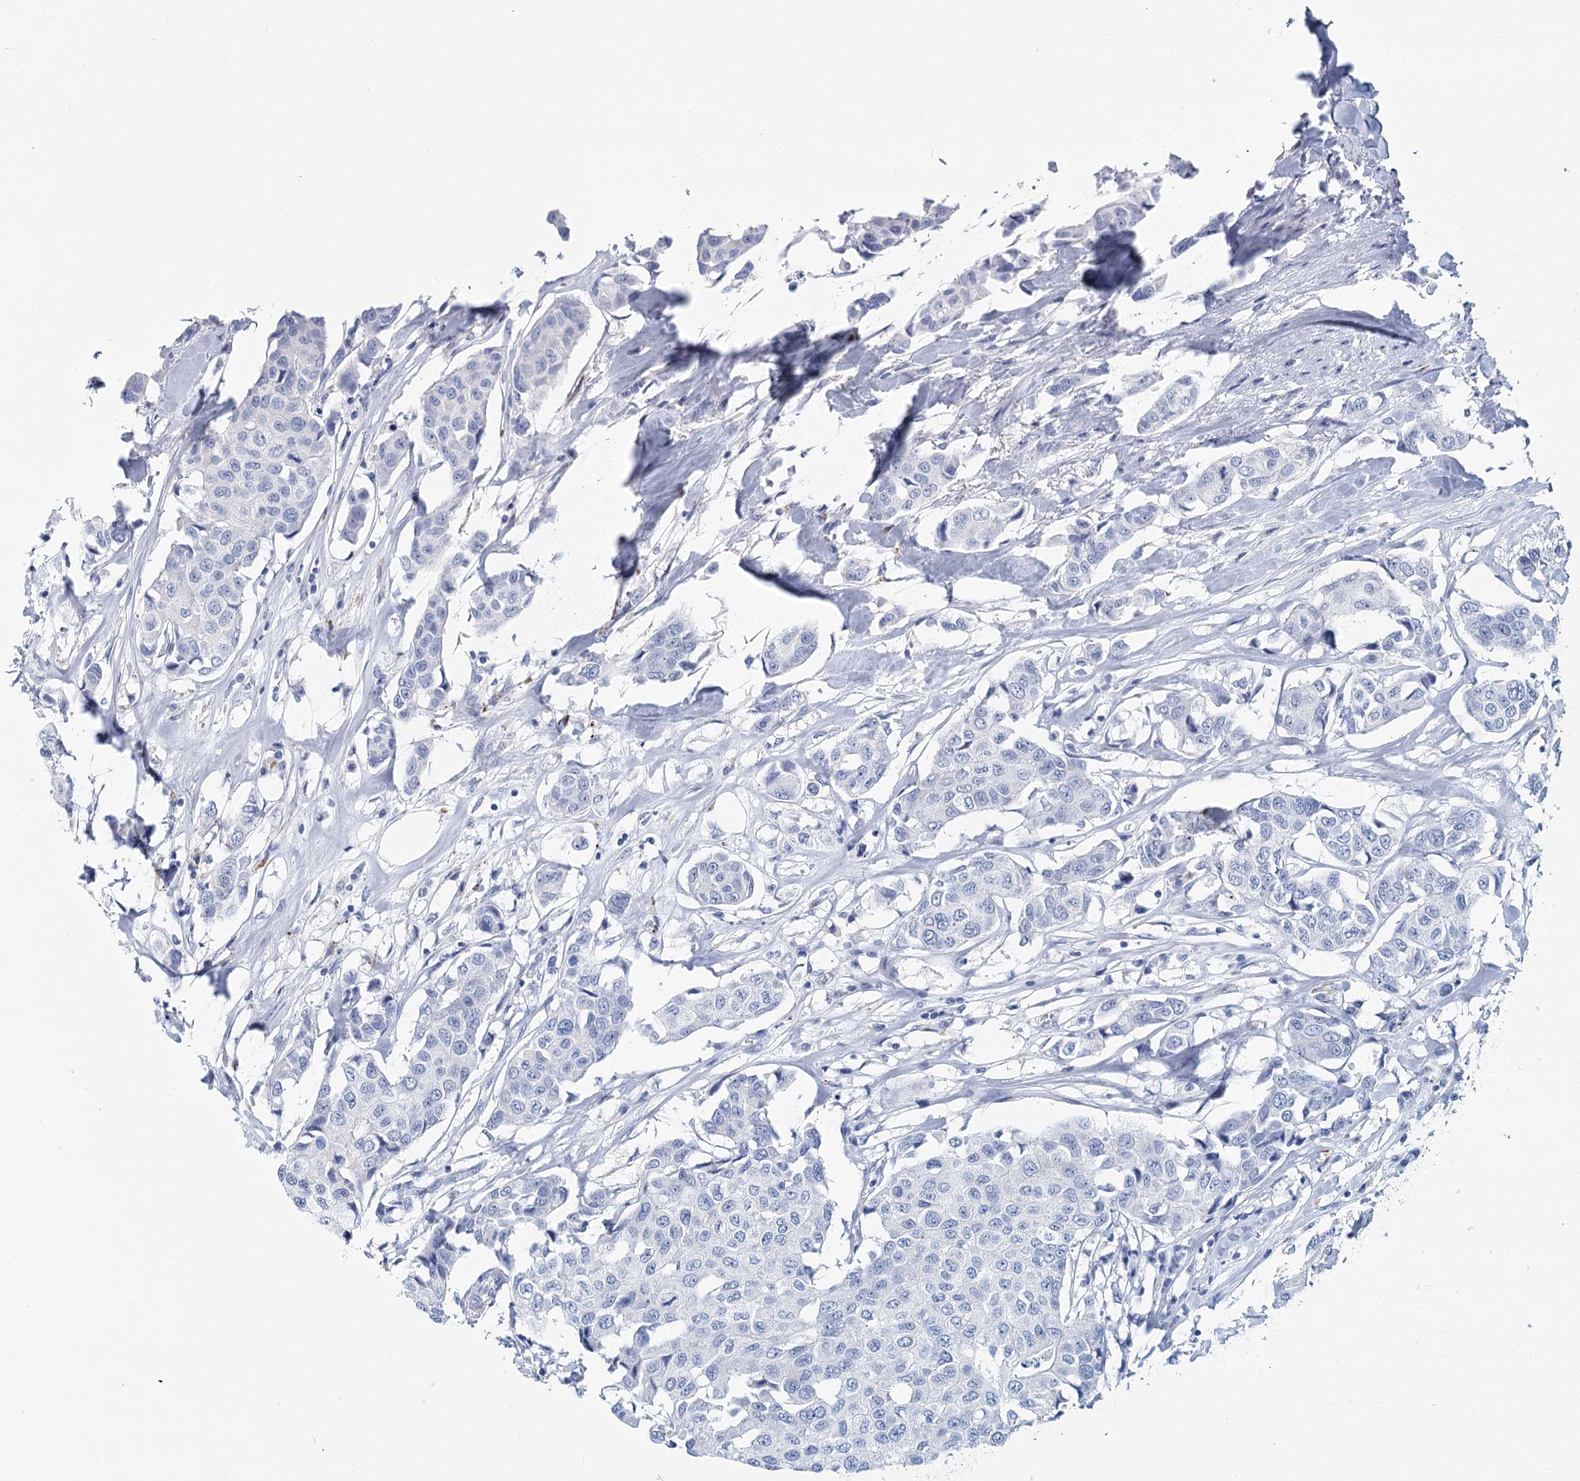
{"staining": {"intensity": "negative", "quantity": "none", "location": "none"}, "tissue": "breast cancer", "cell_type": "Tumor cells", "image_type": "cancer", "snomed": [{"axis": "morphology", "description": "Duct carcinoma"}, {"axis": "topography", "description": "Breast"}], "caption": "The IHC photomicrograph has no significant staining in tumor cells of invasive ductal carcinoma (breast) tissue.", "gene": "METTL7B", "patient": {"sex": "female", "age": 80}}